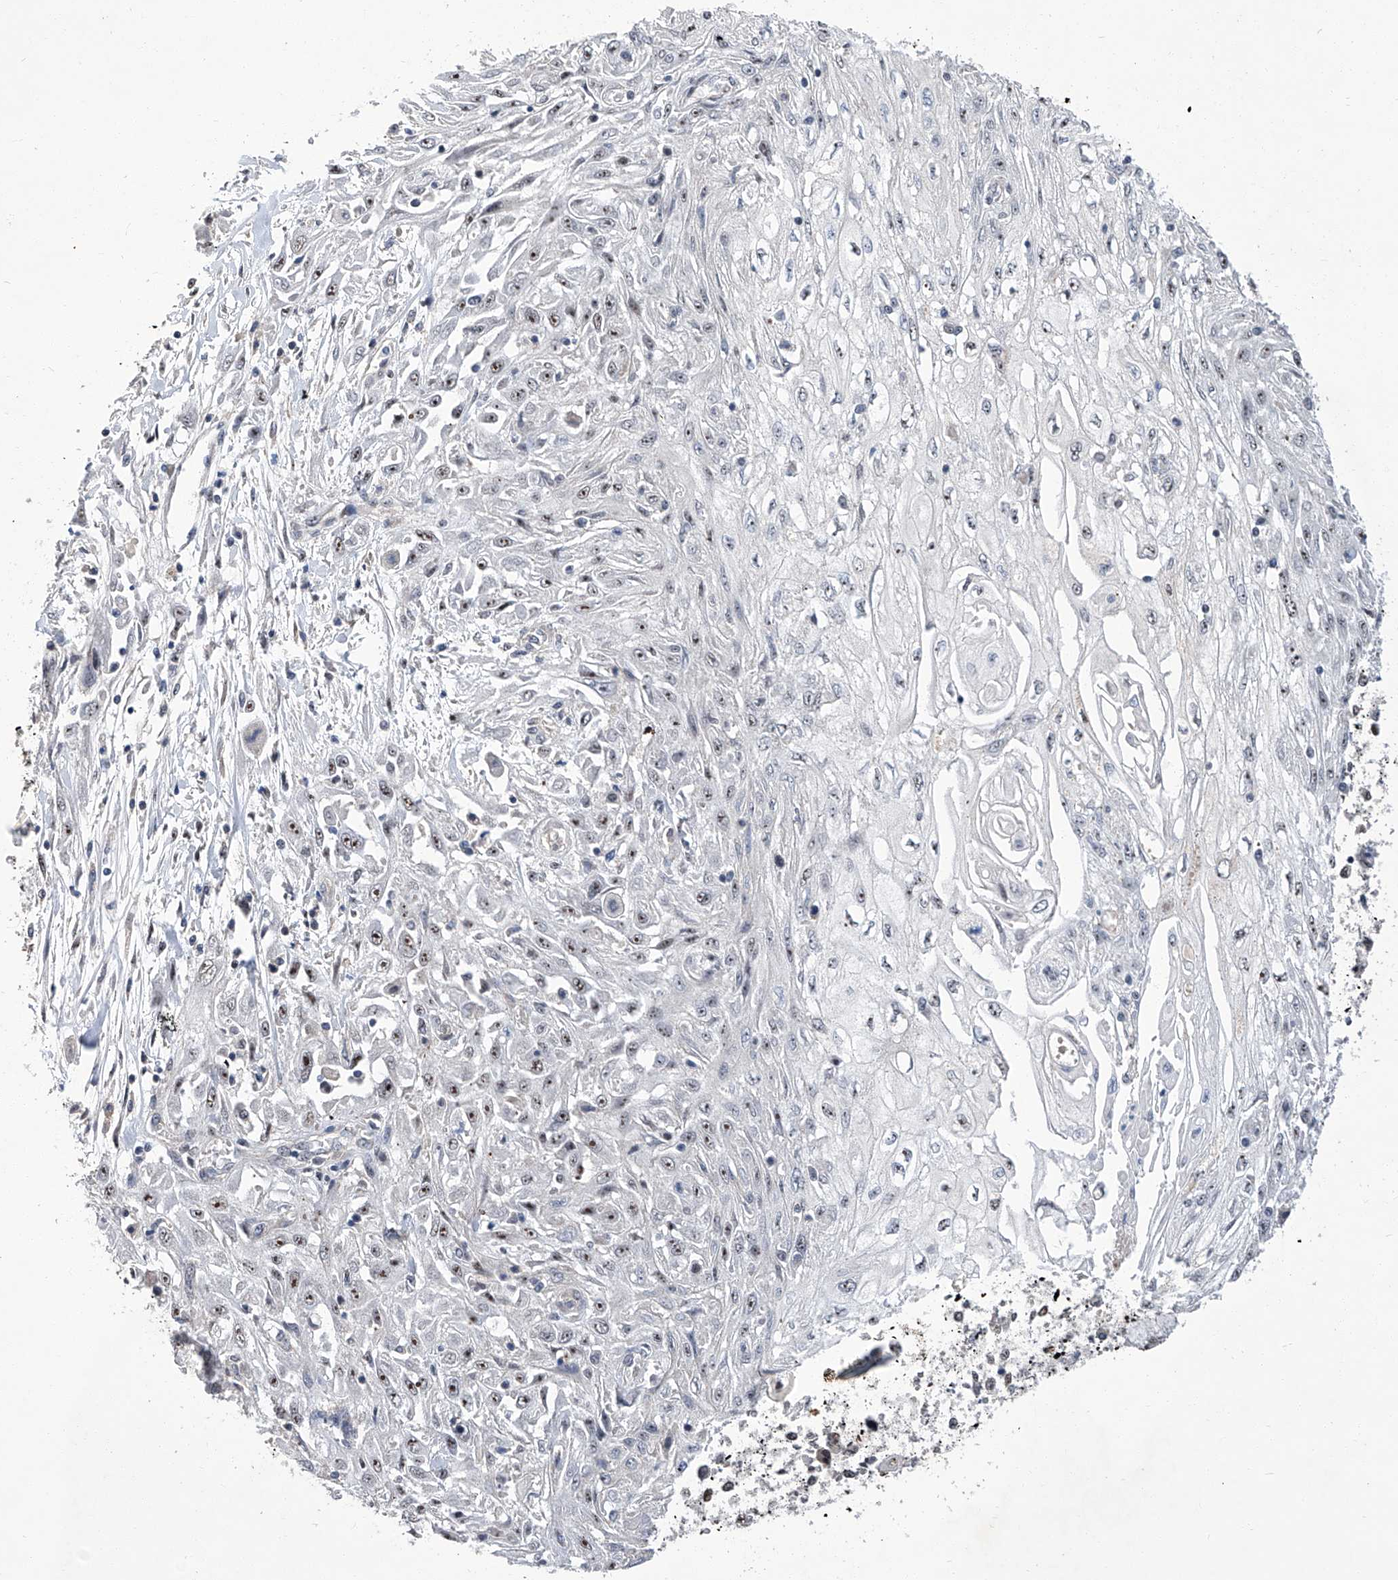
{"staining": {"intensity": "moderate", "quantity": ">75%", "location": "nuclear"}, "tissue": "skin cancer", "cell_type": "Tumor cells", "image_type": "cancer", "snomed": [{"axis": "morphology", "description": "Squamous cell carcinoma, NOS"}, {"axis": "morphology", "description": "Squamous cell carcinoma, metastatic, NOS"}, {"axis": "topography", "description": "Skin"}, {"axis": "topography", "description": "Lymph node"}], "caption": "IHC (DAB) staining of skin cancer reveals moderate nuclear protein positivity in approximately >75% of tumor cells.", "gene": "CMTR1", "patient": {"sex": "male", "age": 75}}